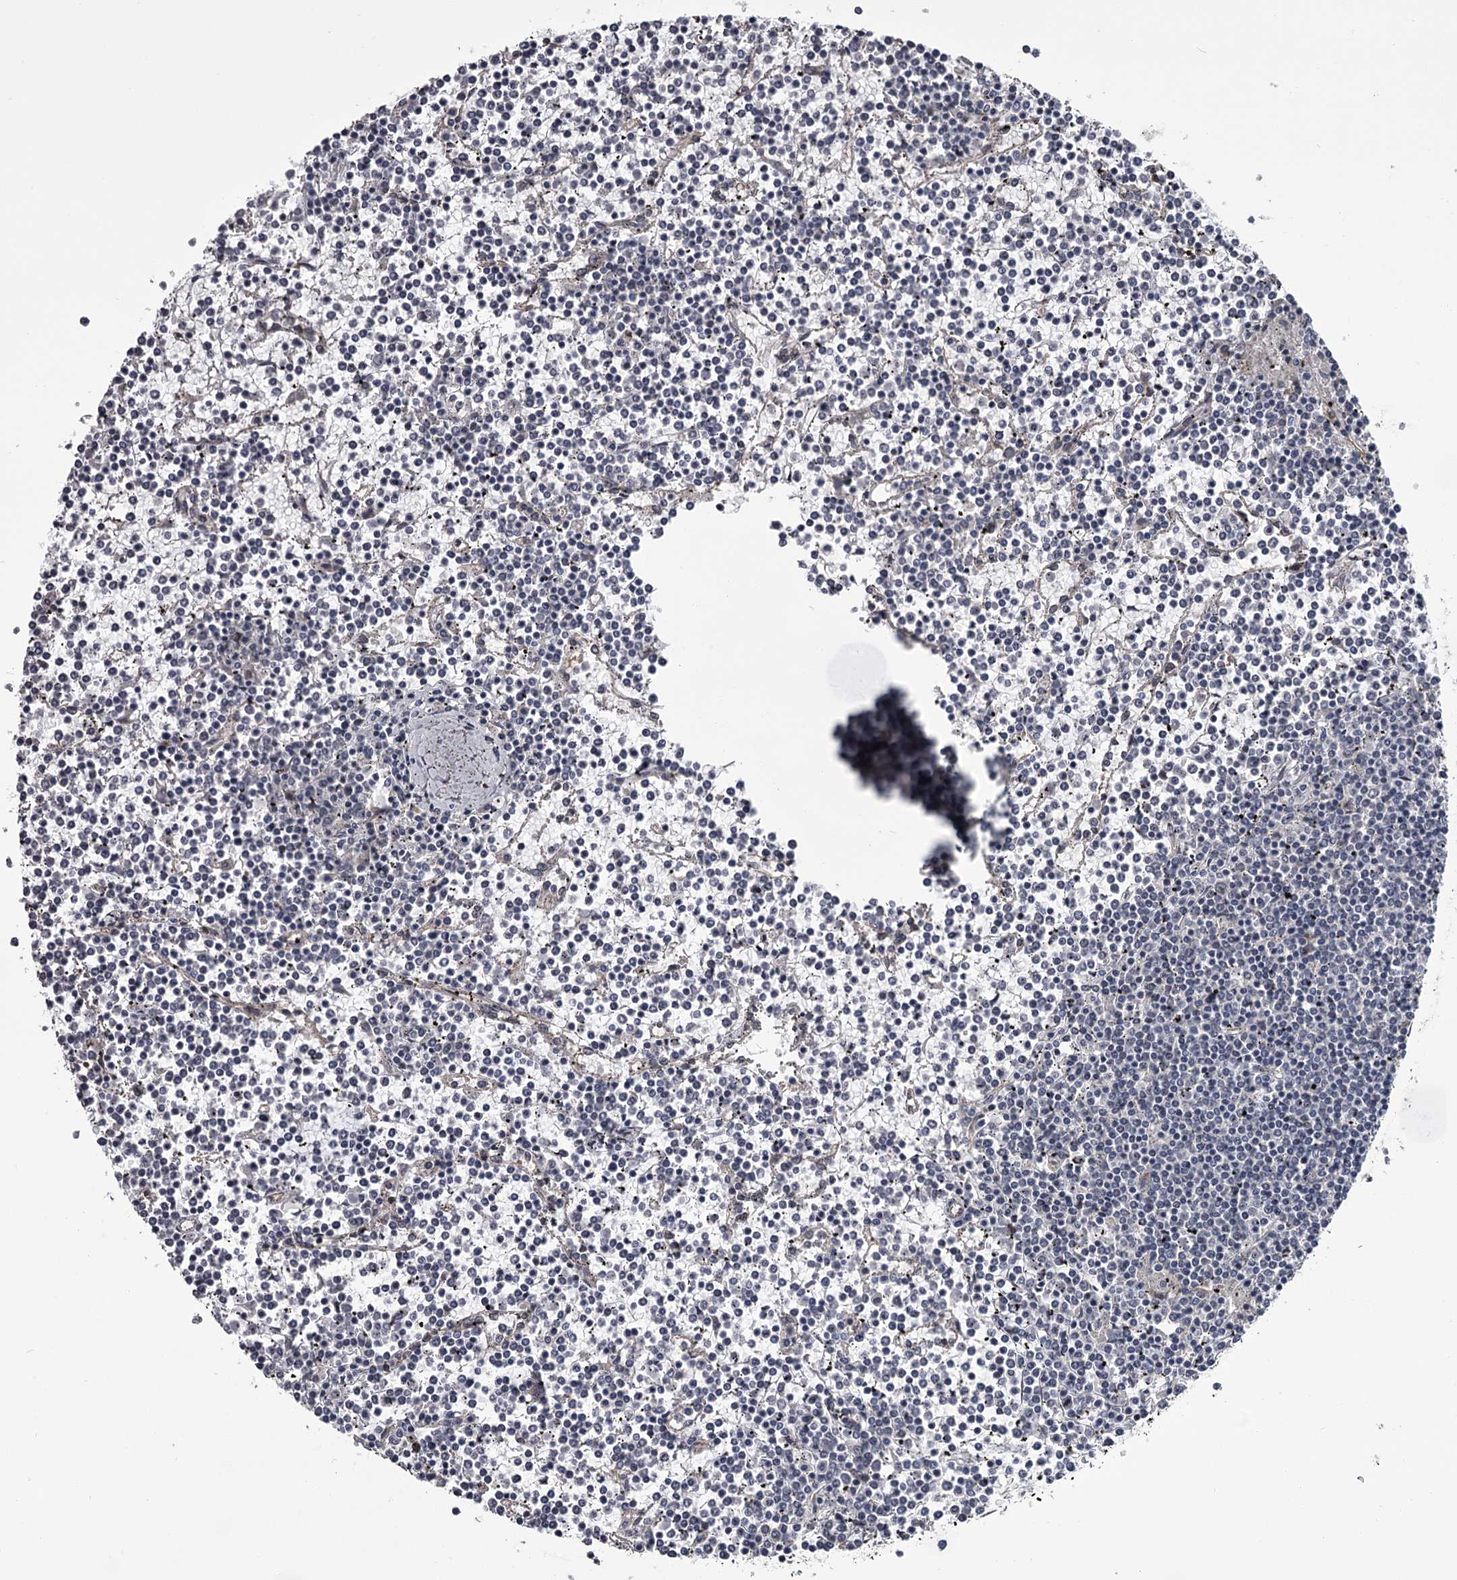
{"staining": {"intensity": "negative", "quantity": "none", "location": "none"}, "tissue": "lymphoma", "cell_type": "Tumor cells", "image_type": "cancer", "snomed": [{"axis": "morphology", "description": "Malignant lymphoma, non-Hodgkin's type, Low grade"}, {"axis": "topography", "description": "Spleen"}], "caption": "Human lymphoma stained for a protein using IHC displays no expression in tumor cells.", "gene": "PRPF40B", "patient": {"sex": "female", "age": 19}}